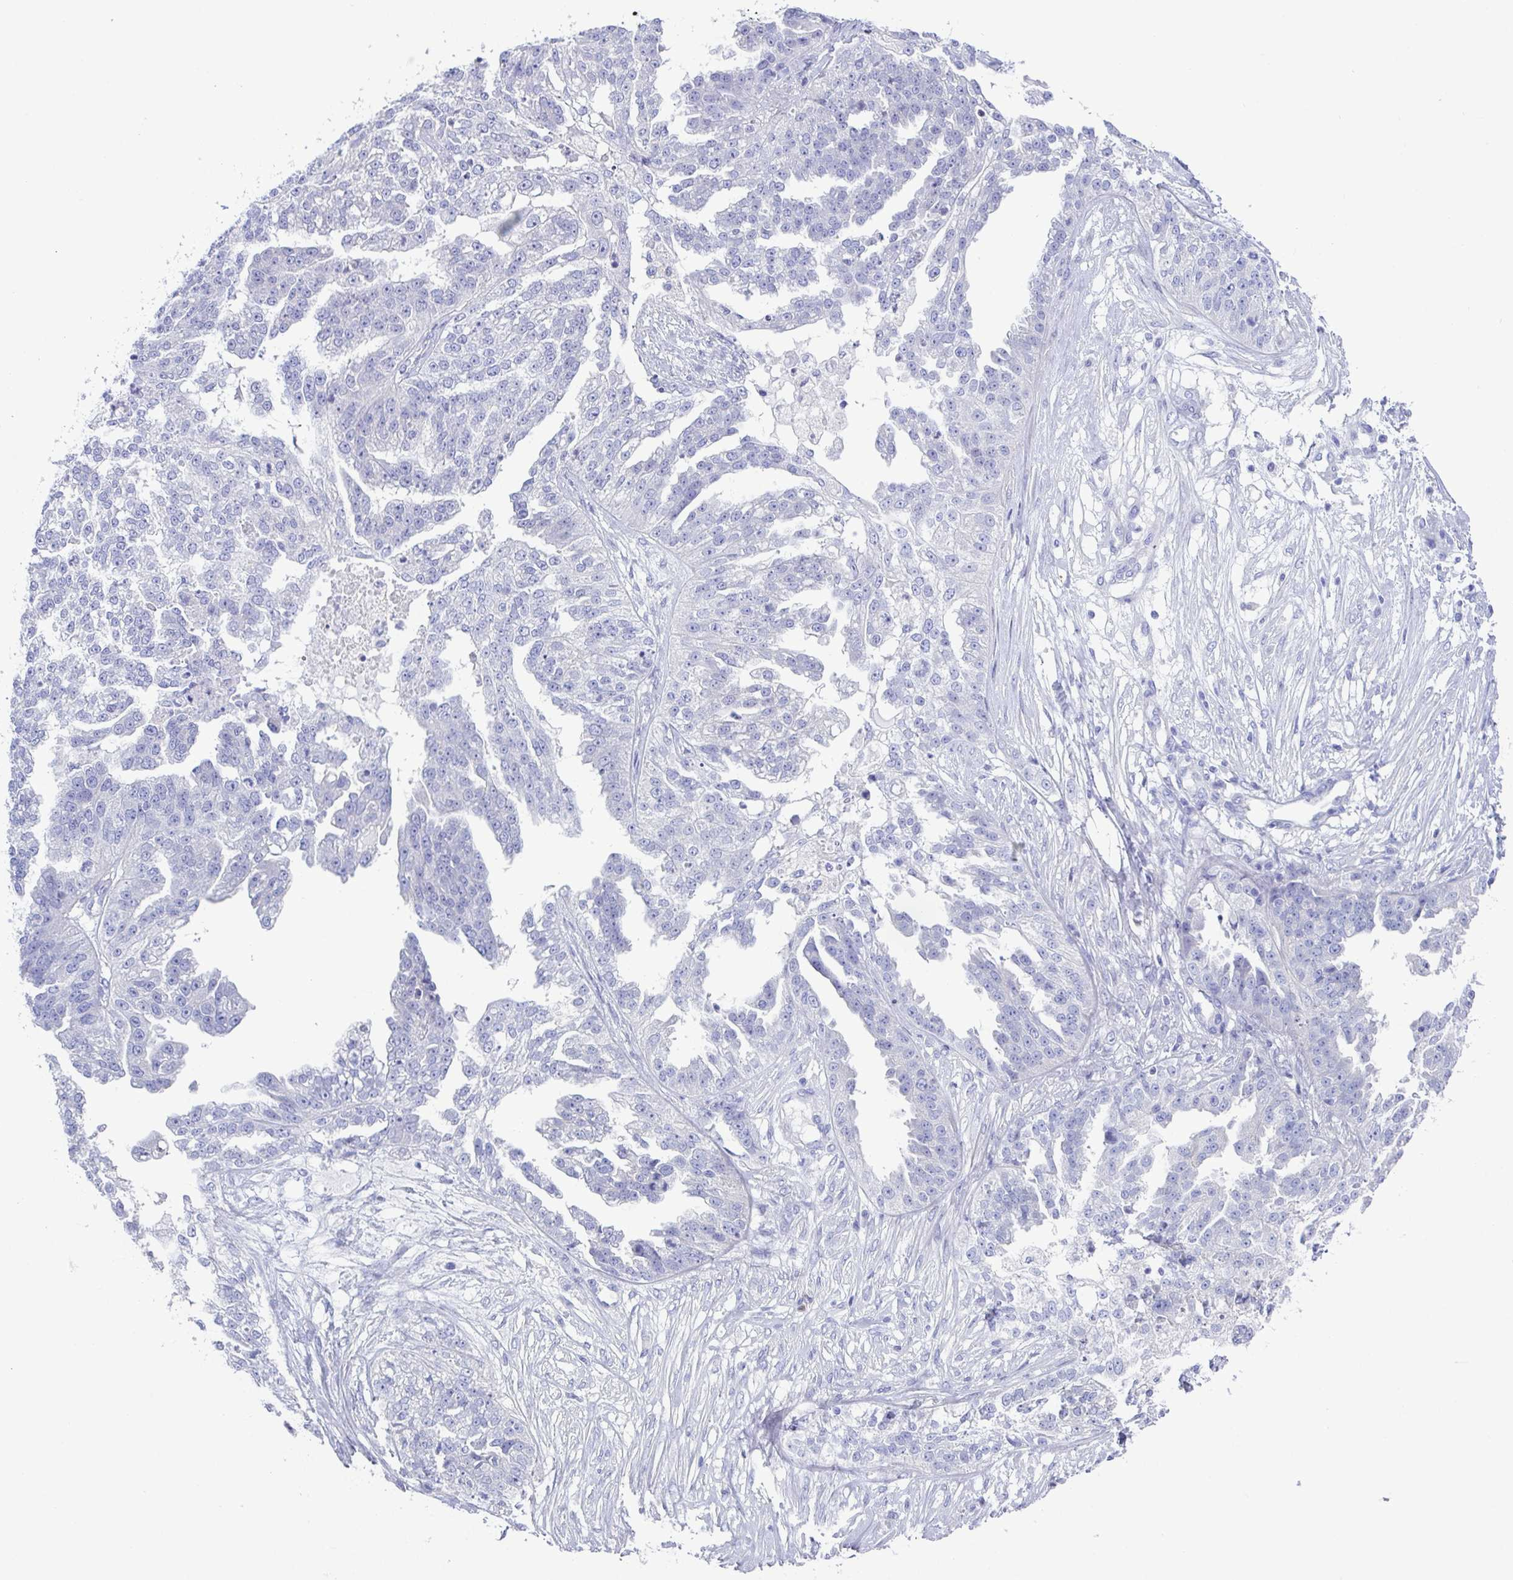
{"staining": {"intensity": "negative", "quantity": "none", "location": "none"}, "tissue": "ovarian cancer", "cell_type": "Tumor cells", "image_type": "cancer", "snomed": [{"axis": "morphology", "description": "Cystadenocarcinoma, serous, NOS"}, {"axis": "topography", "description": "Ovary"}], "caption": "Tumor cells are negative for protein expression in human serous cystadenocarcinoma (ovarian). (Stains: DAB (3,3'-diaminobenzidine) immunohistochemistry (IHC) with hematoxylin counter stain, Microscopy: brightfield microscopy at high magnification).", "gene": "MED11", "patient": {"sex": "female", "age": 58}}